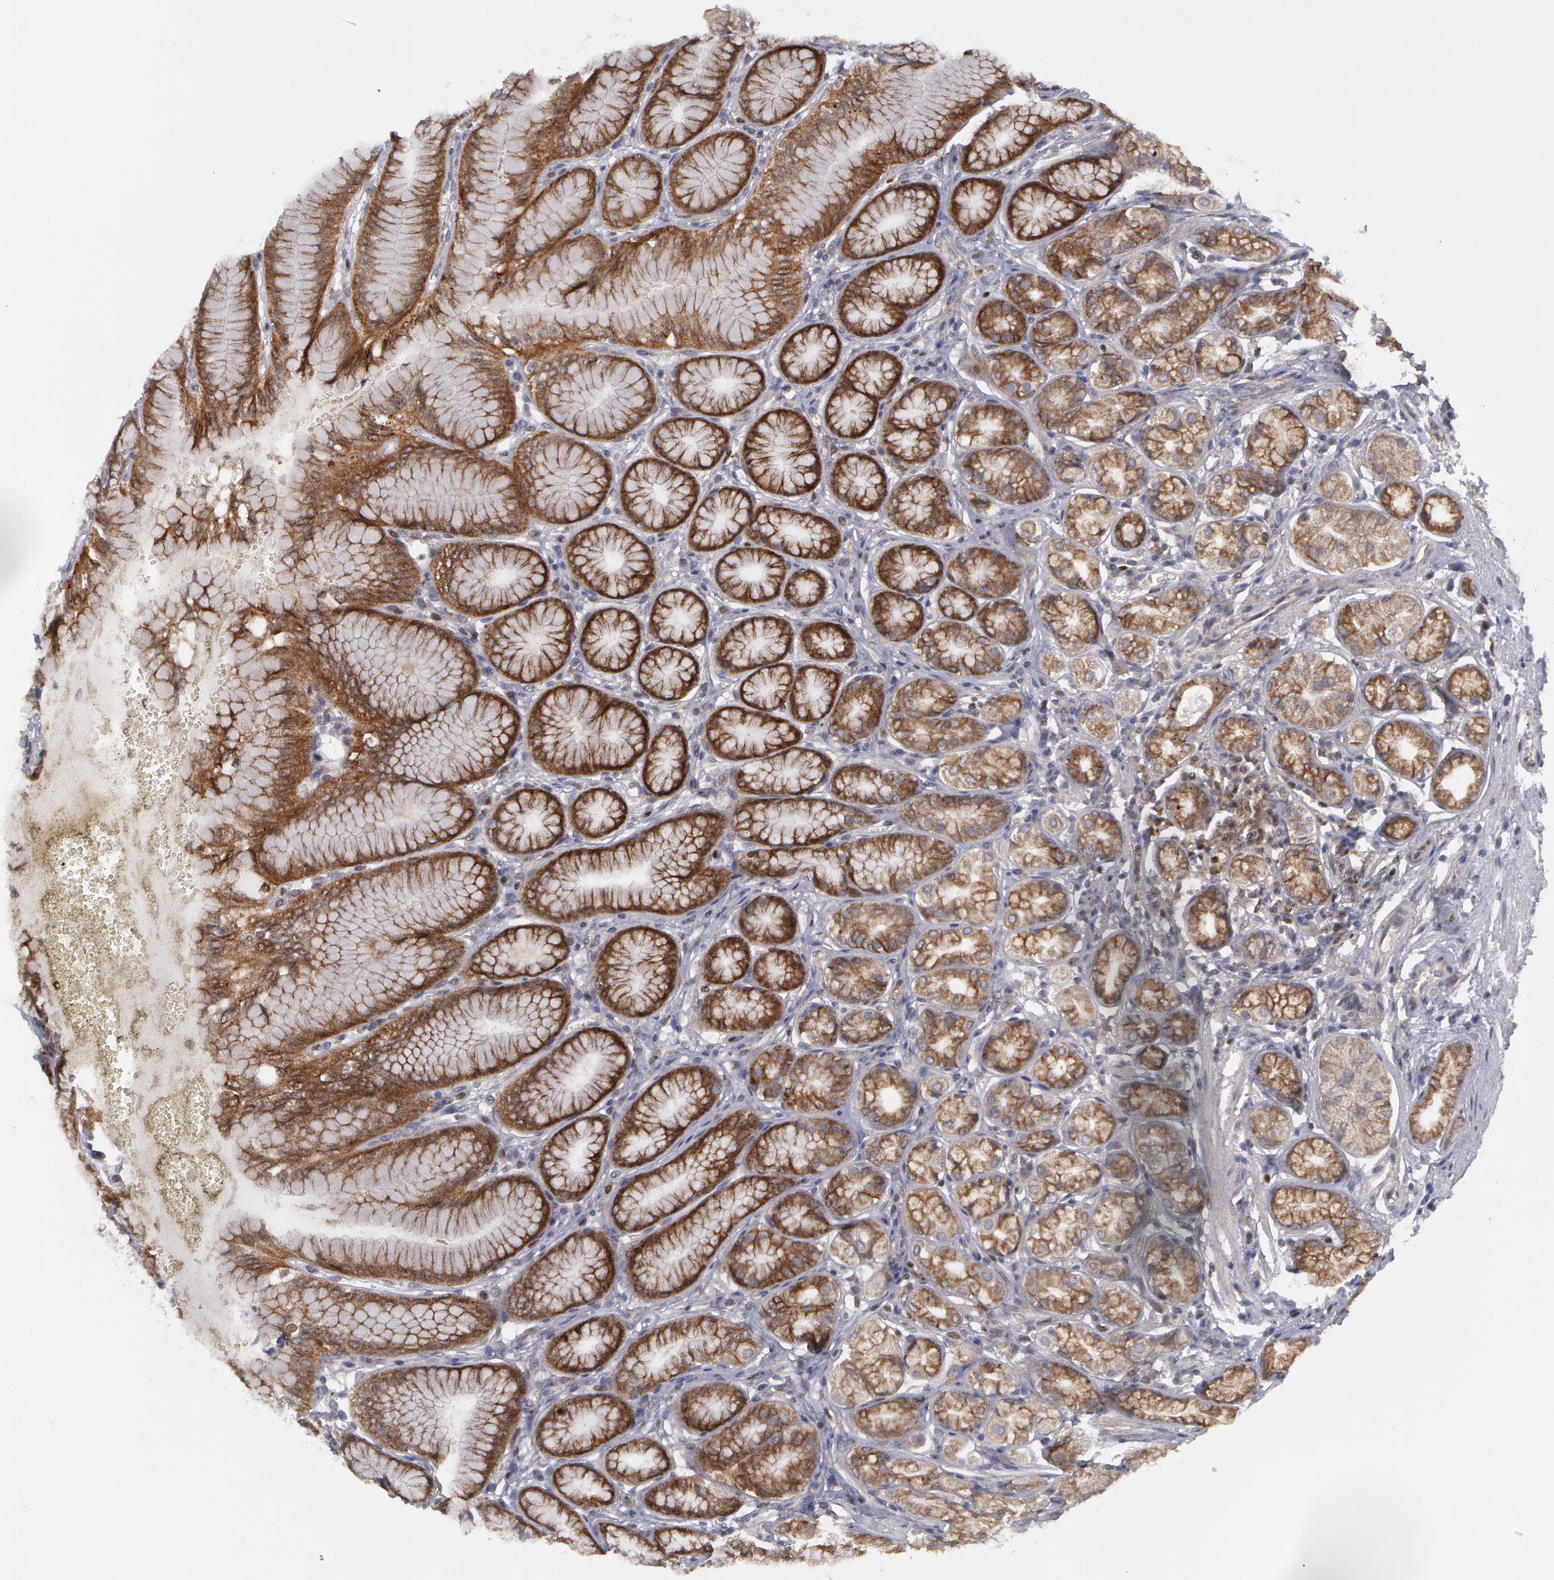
{"staining": {"intensity": "moderate", "quantity": ">75%", "location": "cytoplasmic/membranous"}, "tissue": "stomach", "cell_type": "Glandular cells", "image_type": "normal", "snomed": [{"axis": "morphology", "description": "Normal tissue, NOS"}, {"axis": "topography", "description": "Stomach"}, {"axis": "topography", "description": "Stomach, lower"}], "caption": "Immunohistochemical staining of benign stomach demonstrates moderate cytoplasmic/membranous protein staining in about >75% of glandular cells. Nuclei are stained in blue.", "gene": "ERBB2", "patient": {"sex": "male", "age": 76}}